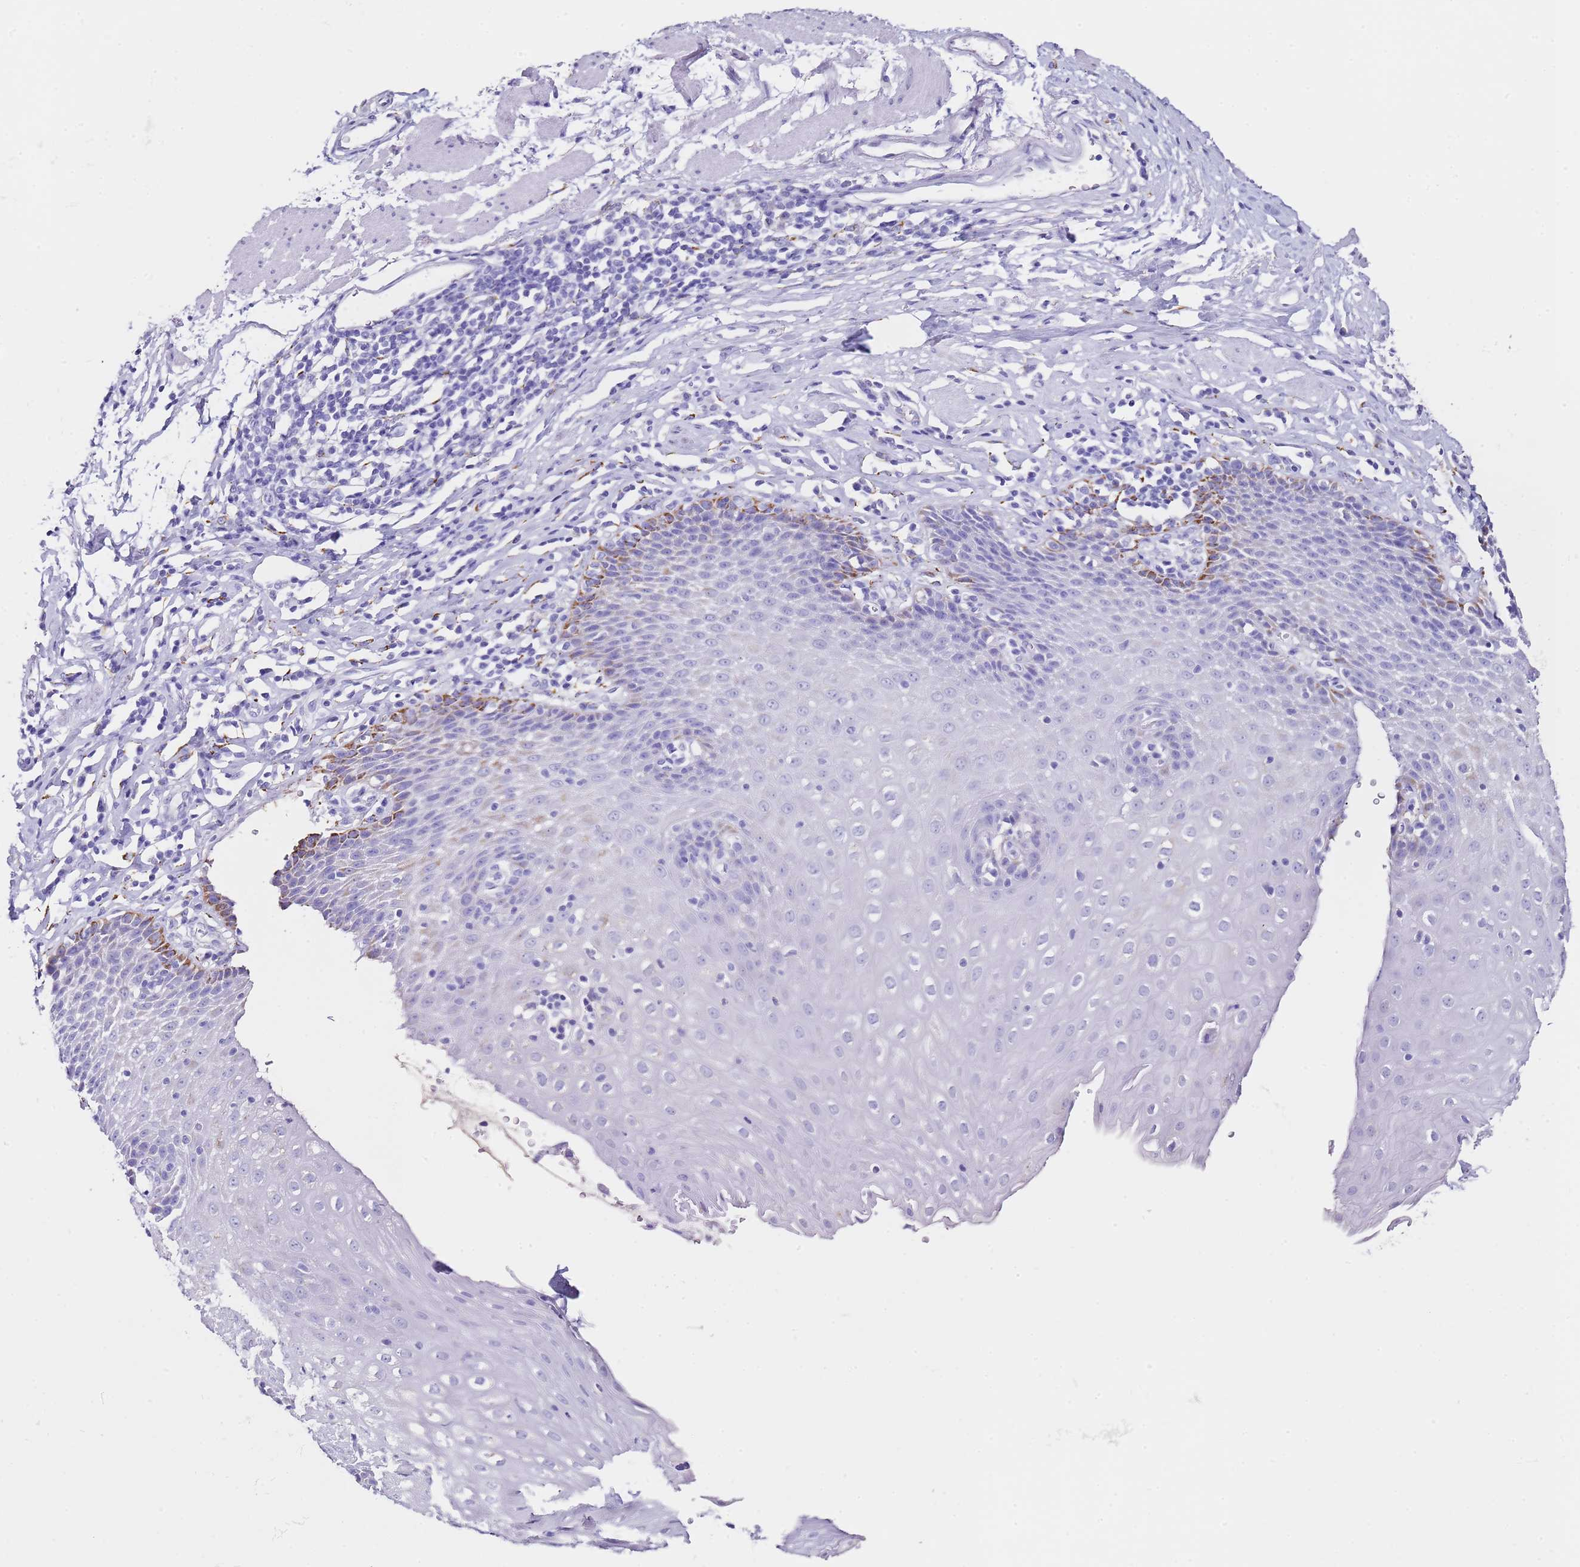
{"staining": {"intensity": "moderate", "quantity": "<25%", "location": "cytoplasmic/membranous"}, "tissue": "esophagus", "cell_type": "Squamous epithelial cells", "image_type": "normal", "snomed": [{"axis": "morphology", "description": "Normal tissue, NOS"}, {"axis": "topography", "description": "Esophagus"}], "caption": "The micrograph demonstrates staining of benign esophagus, revealing moderate cytoplasmic/membranous protein expression (brown color) within squamous epithelial cells.", "gene": "PTBP2", "patient": {"sex": "female", "age": 61}}